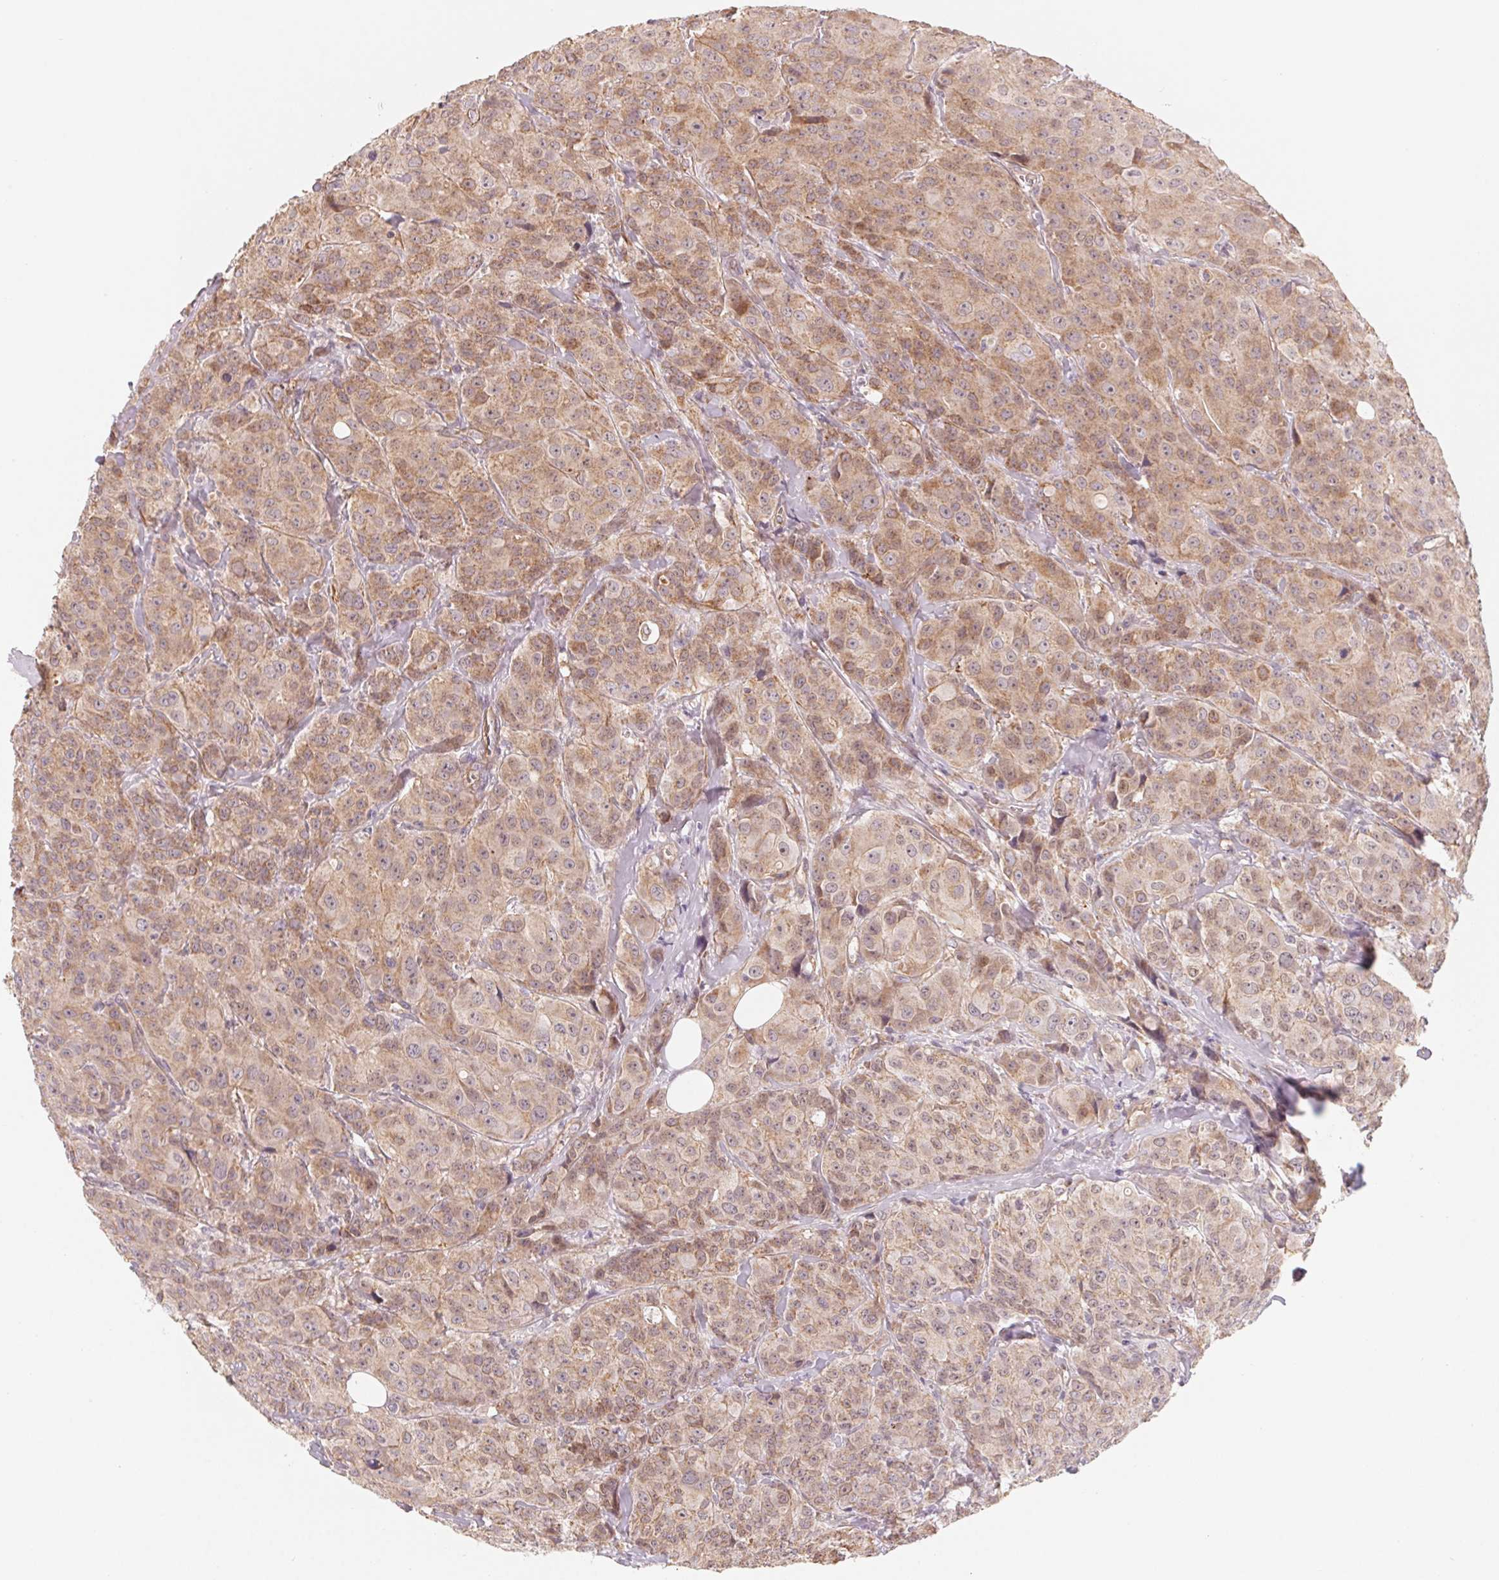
{"staining": {"intensity": "weak", "quantity": ">75%", "location": "cytoplasmic/membranous"}, "tissue": "breast cancer", "cell_type": "Tumor cells", "image_type": "cancer", "snomed": [{"axis": "morphology", "description": "Duct carcinoma"}, {"axis": "topography", "description": "Breast"}], "caption": "Weak cytoplasmic/membranous positivity is present in about >75% of tumor cells in breast cancer.", "gene": "CCDC112", "patient": {"sex": "female", "age": 43}}